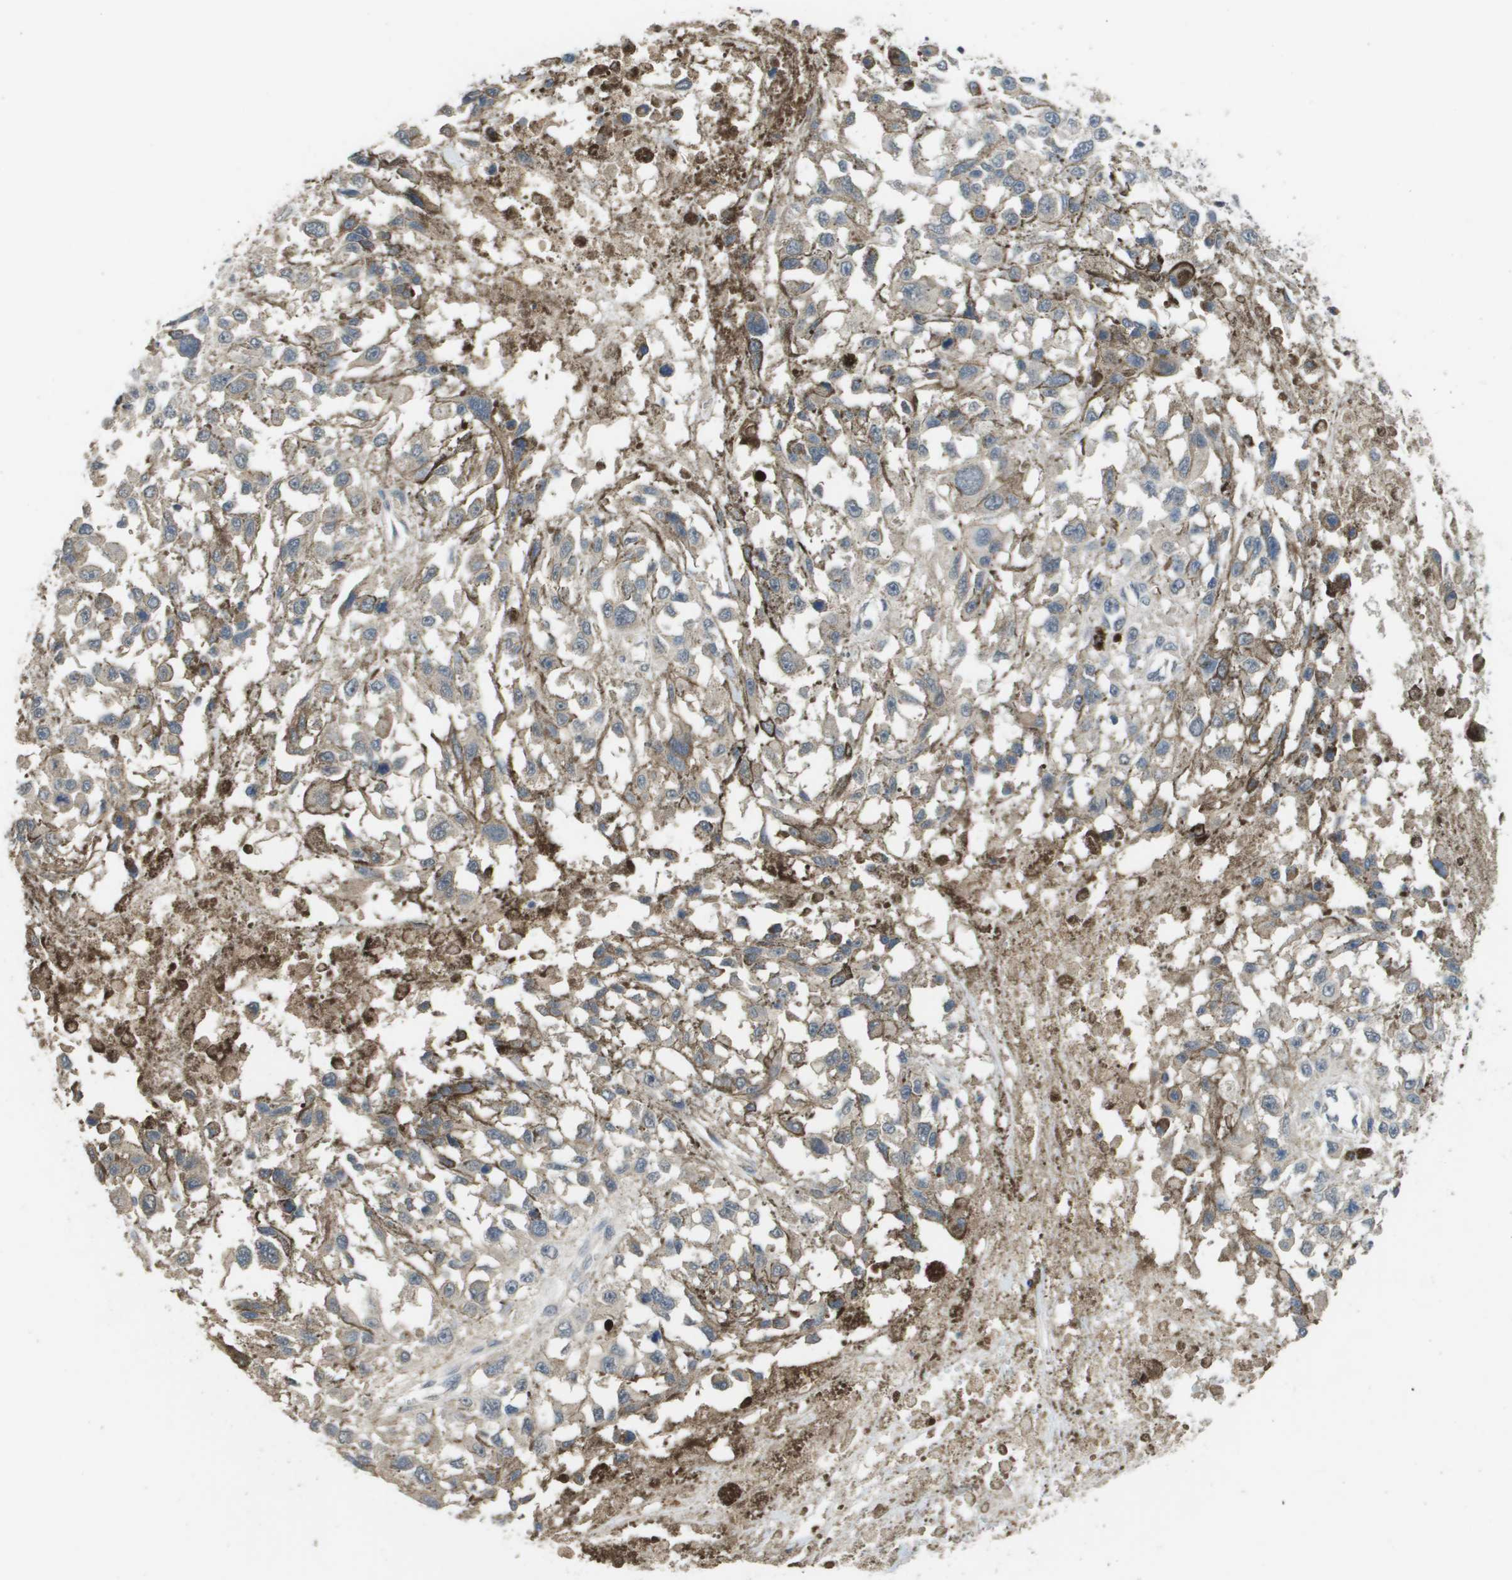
{"staining": {"intensity": "negative", "quantity": "none", "location": "none"}, "tissue": "melanoma", "cell_type": "Tumor cells", "image_type": "cancer", "snomed": [{"axis": "morphology", "description": "Malignant melanoma, Metastatic site"}, {"axis": "topography", "description": "Lymph node"}], "caption": "The micrograph reveals no staining of tumor cells in melanoma. Nuclei are stained in blue.", "gene": "RAB27B", "patient": {"sex": "male", "age": 59}}